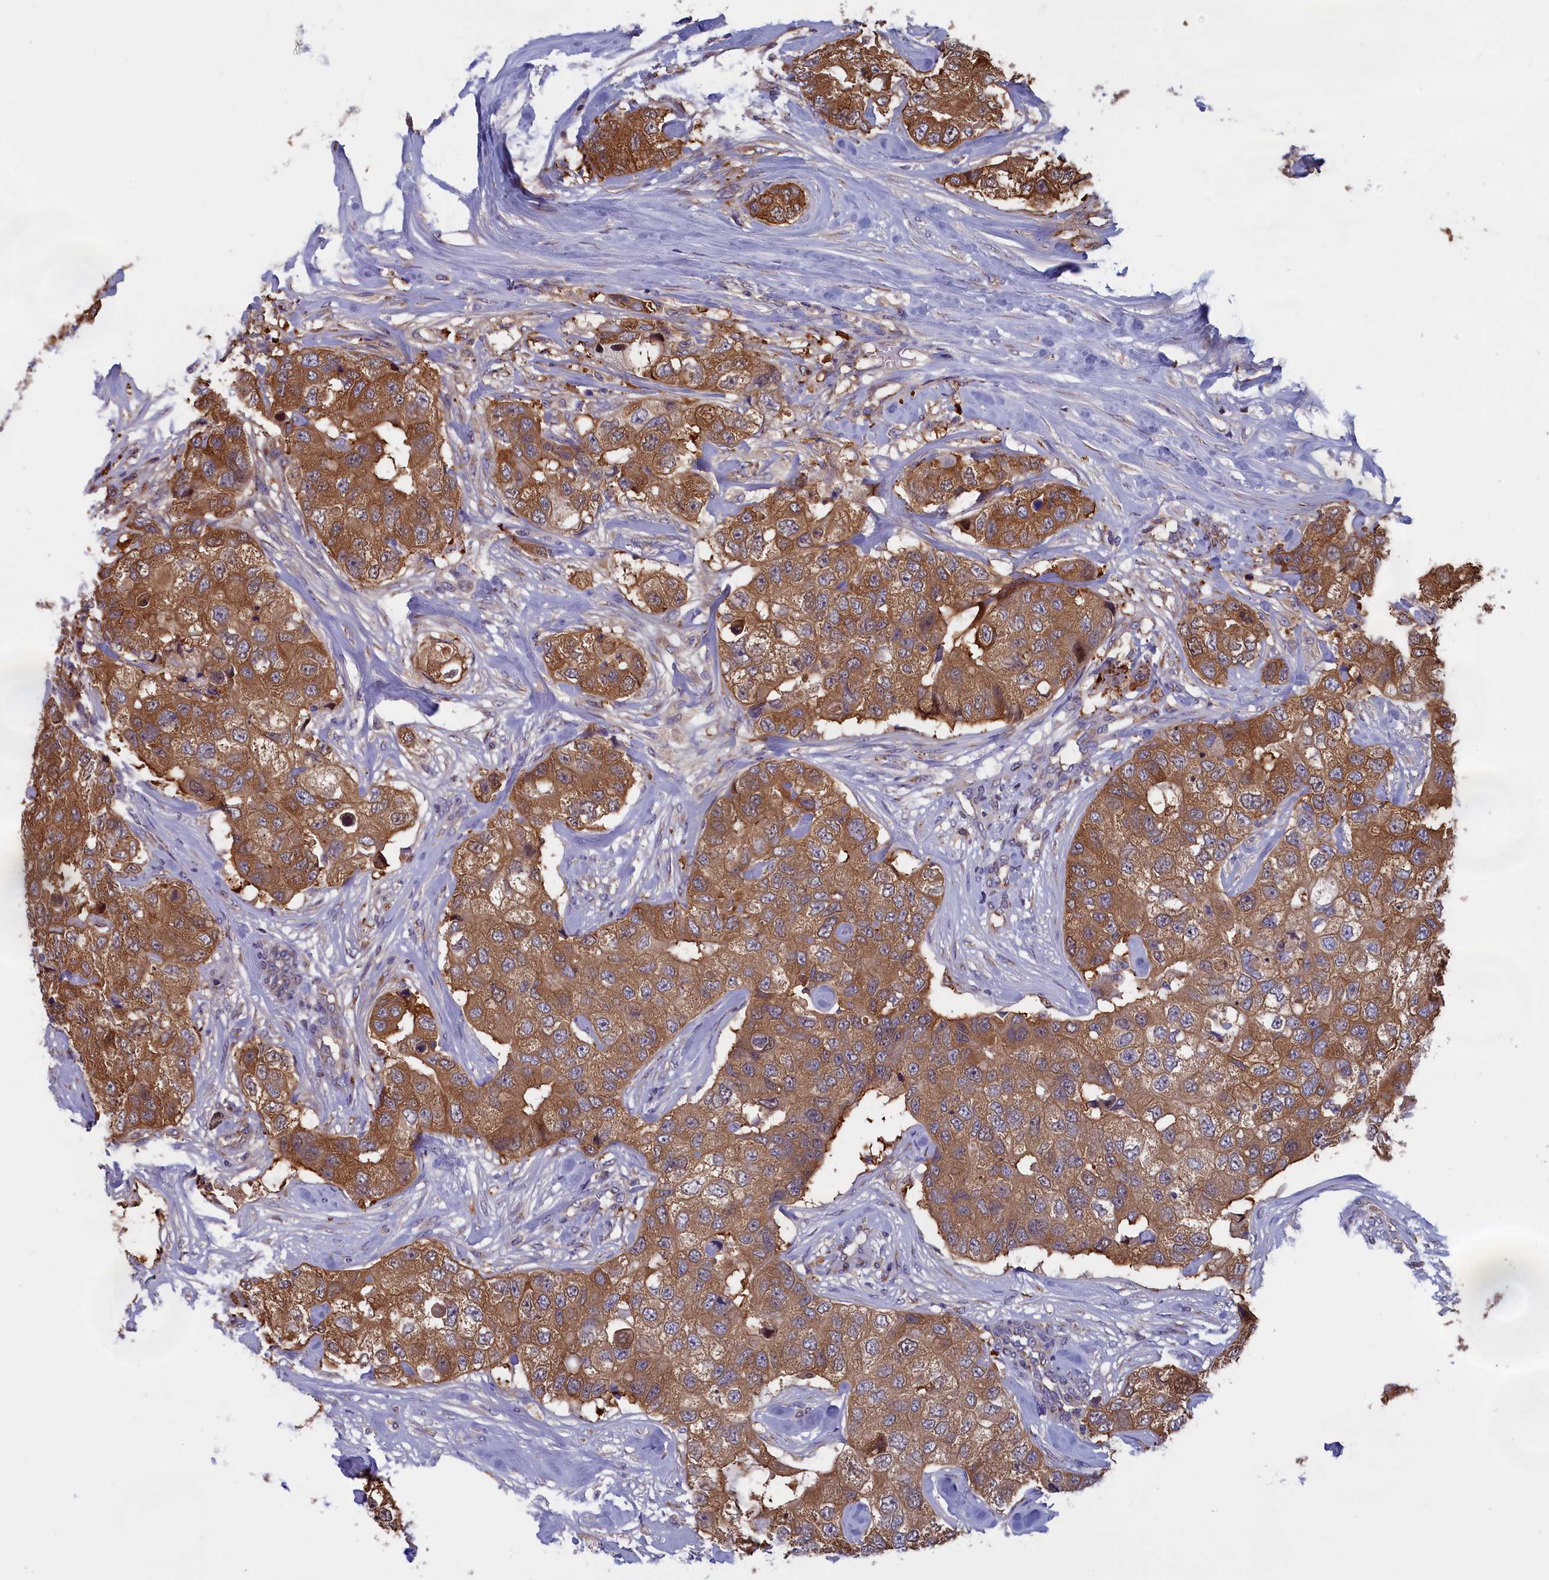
{"staining": {"intensity": "moderate", "quantity": ">75%", "location": "cytoplasmic/membranous"}, "tissue": "breast cancer", "cell_type": "Tumor cells", "image_type": "cancer", "snomed": [{"axis": "morphology", "description": "Duct carcinoma"}, {"axis": "topography", "description": "Breast"}], "caption": "IHC staining of breast infiltrating ductal carcinoma, which displays medium levels of moderate cytoplasmic/membranous staining in approximately >75% of tumor cells indicating moderate cytoplasmic/membranous protein expression. The staining was performed using DAB (3,3'-diaminobenzidine) (brown) for protein detection and nuclei were counterstained in hematoxylin (blue).", "gene": "ABCC8", "patient": {"sex": "female", "age": 62}}